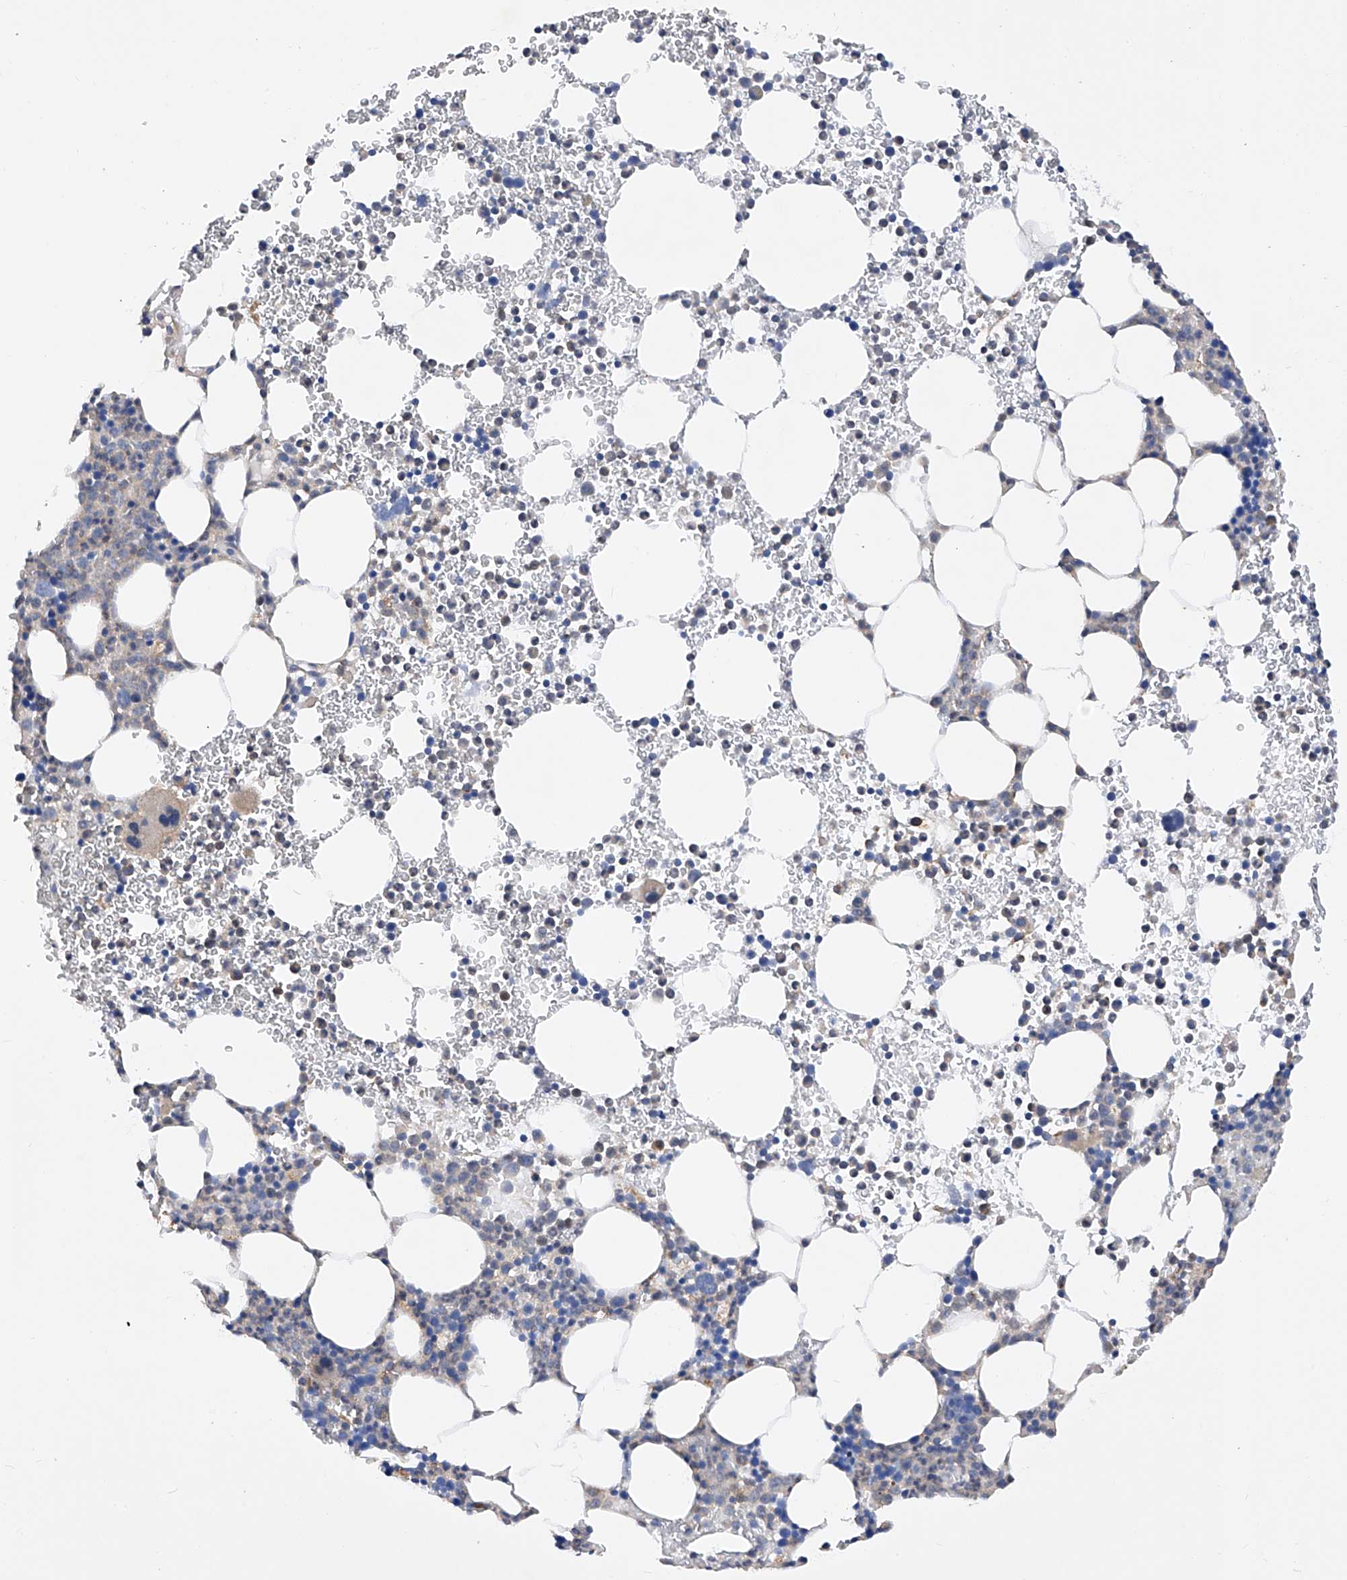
{"staining": {"intensity": "negative", "quantity": "none", "location": "none"}, "tissue": "bone marrow", "cell_type": "Hematopoietic cells", "image_type": "normal", "snomed": [{"axis": "morphology", "description": "Normal tissue, NOS"}, {"axis": "topography", "description": "Bone marrow"}], "caption": "Immunohistochemistry (IHC) photomicrograph of unremarkable bone marrow: bone marrow stained with DAB demonstrates no significant protein positivity in hematopoietic cells. (DAB (3,3'-diaminobenzidine) IHC, high magnification).", "gene": "SPATA20", "patient": {"sex": "female", "age": 78}}